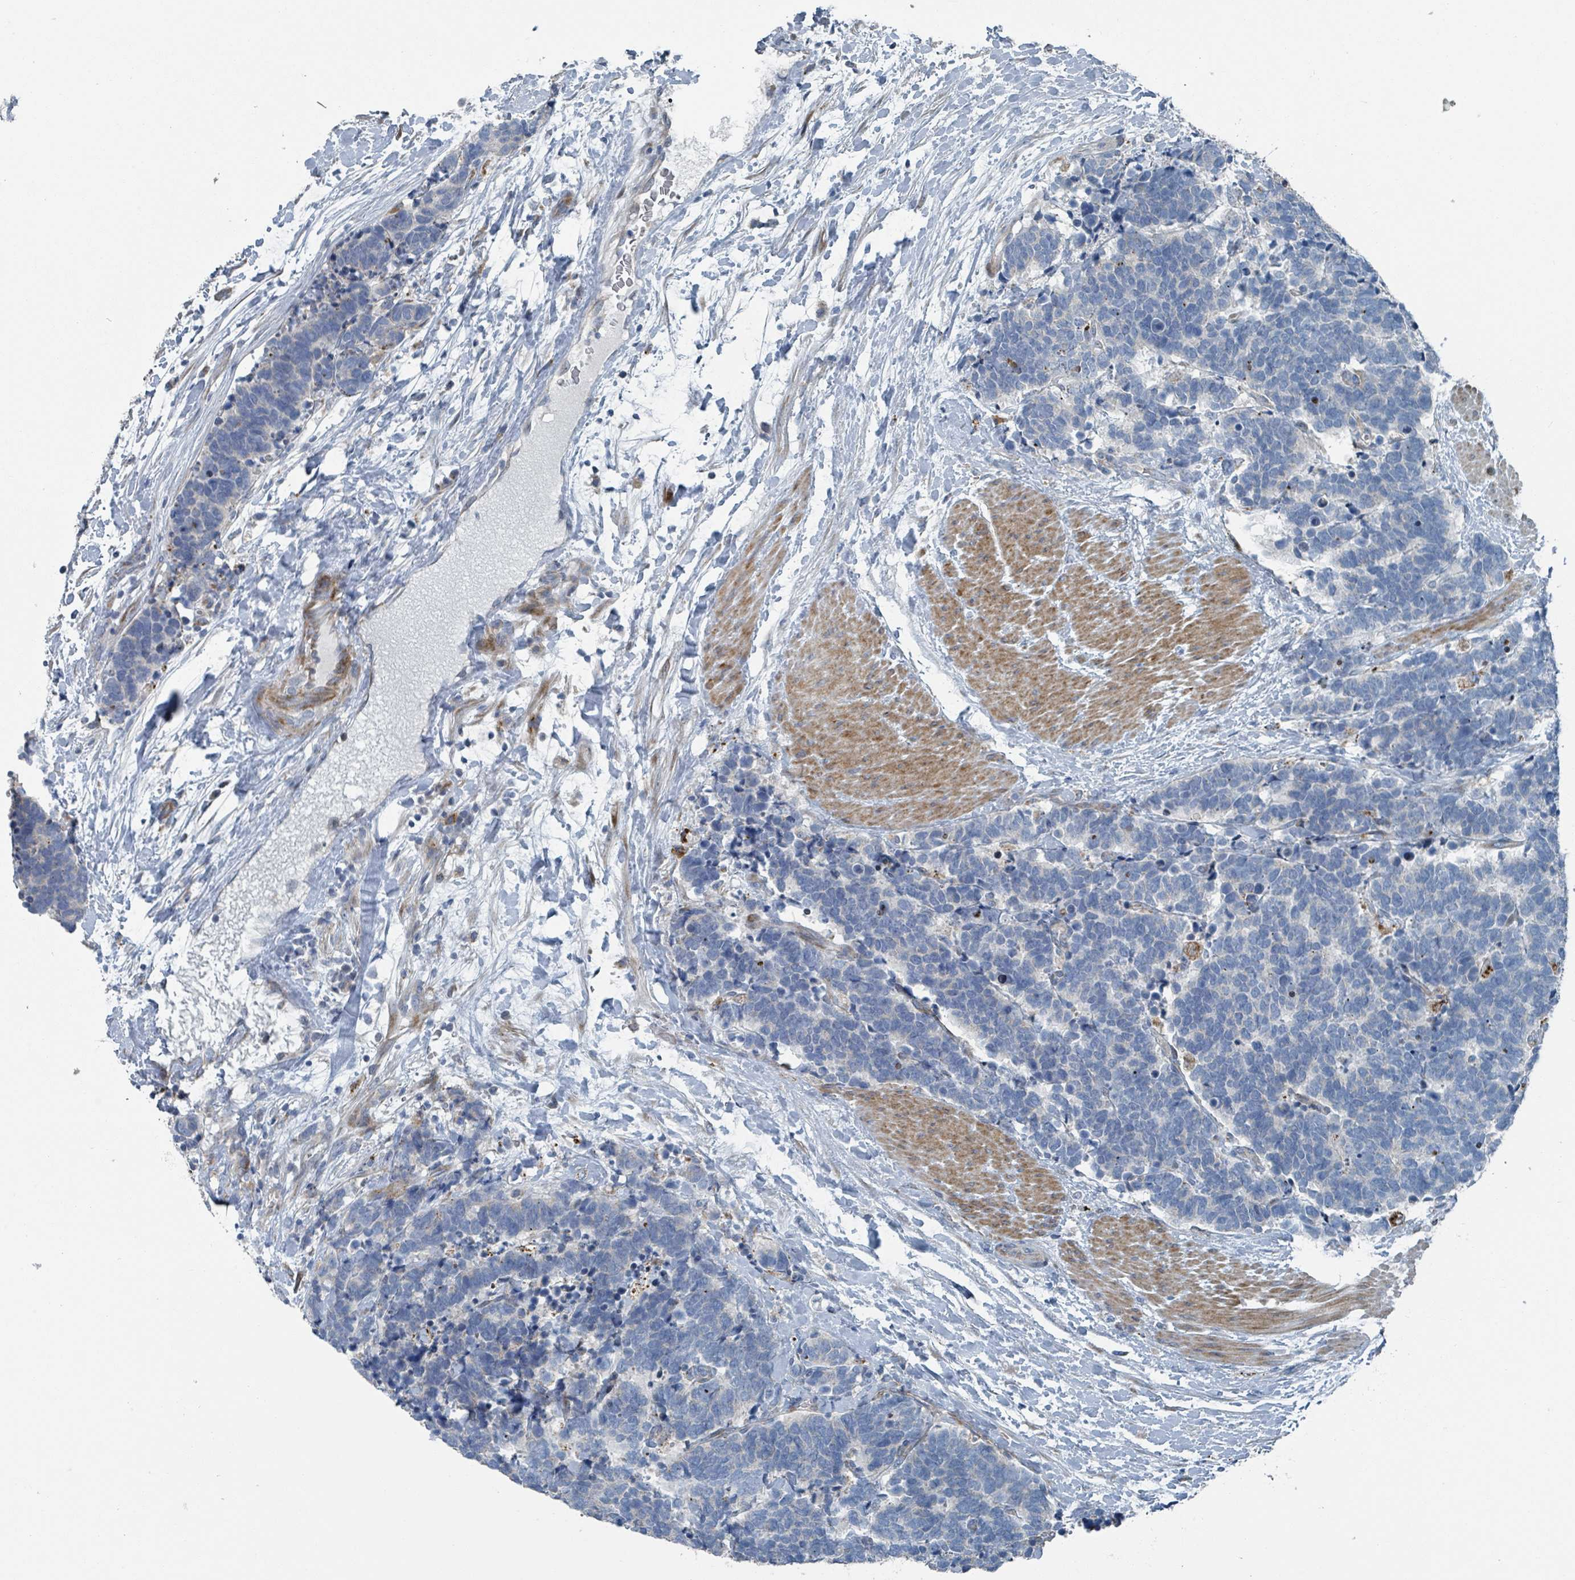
{"staining": {"intensity": "negative", "quantity": "none", "location": "none"}, "tissue": "carcinoid", "cell_type": "Tumor cells", "image_type": "cancer", "snomed": [{"axis": "morphology", "description": "Carcinoma, NOS"}, {"axis": "morphology", "description": "Carcinoid, malignant, NOS"}, {"axis": "topography", "description": "Prostate"}], "caption": "The image exhibits no significant positivity in tumor cells of carcinoid (malignant).", "gene": "DIPK2A", "patient": {"sex": "male", "age": 57}}